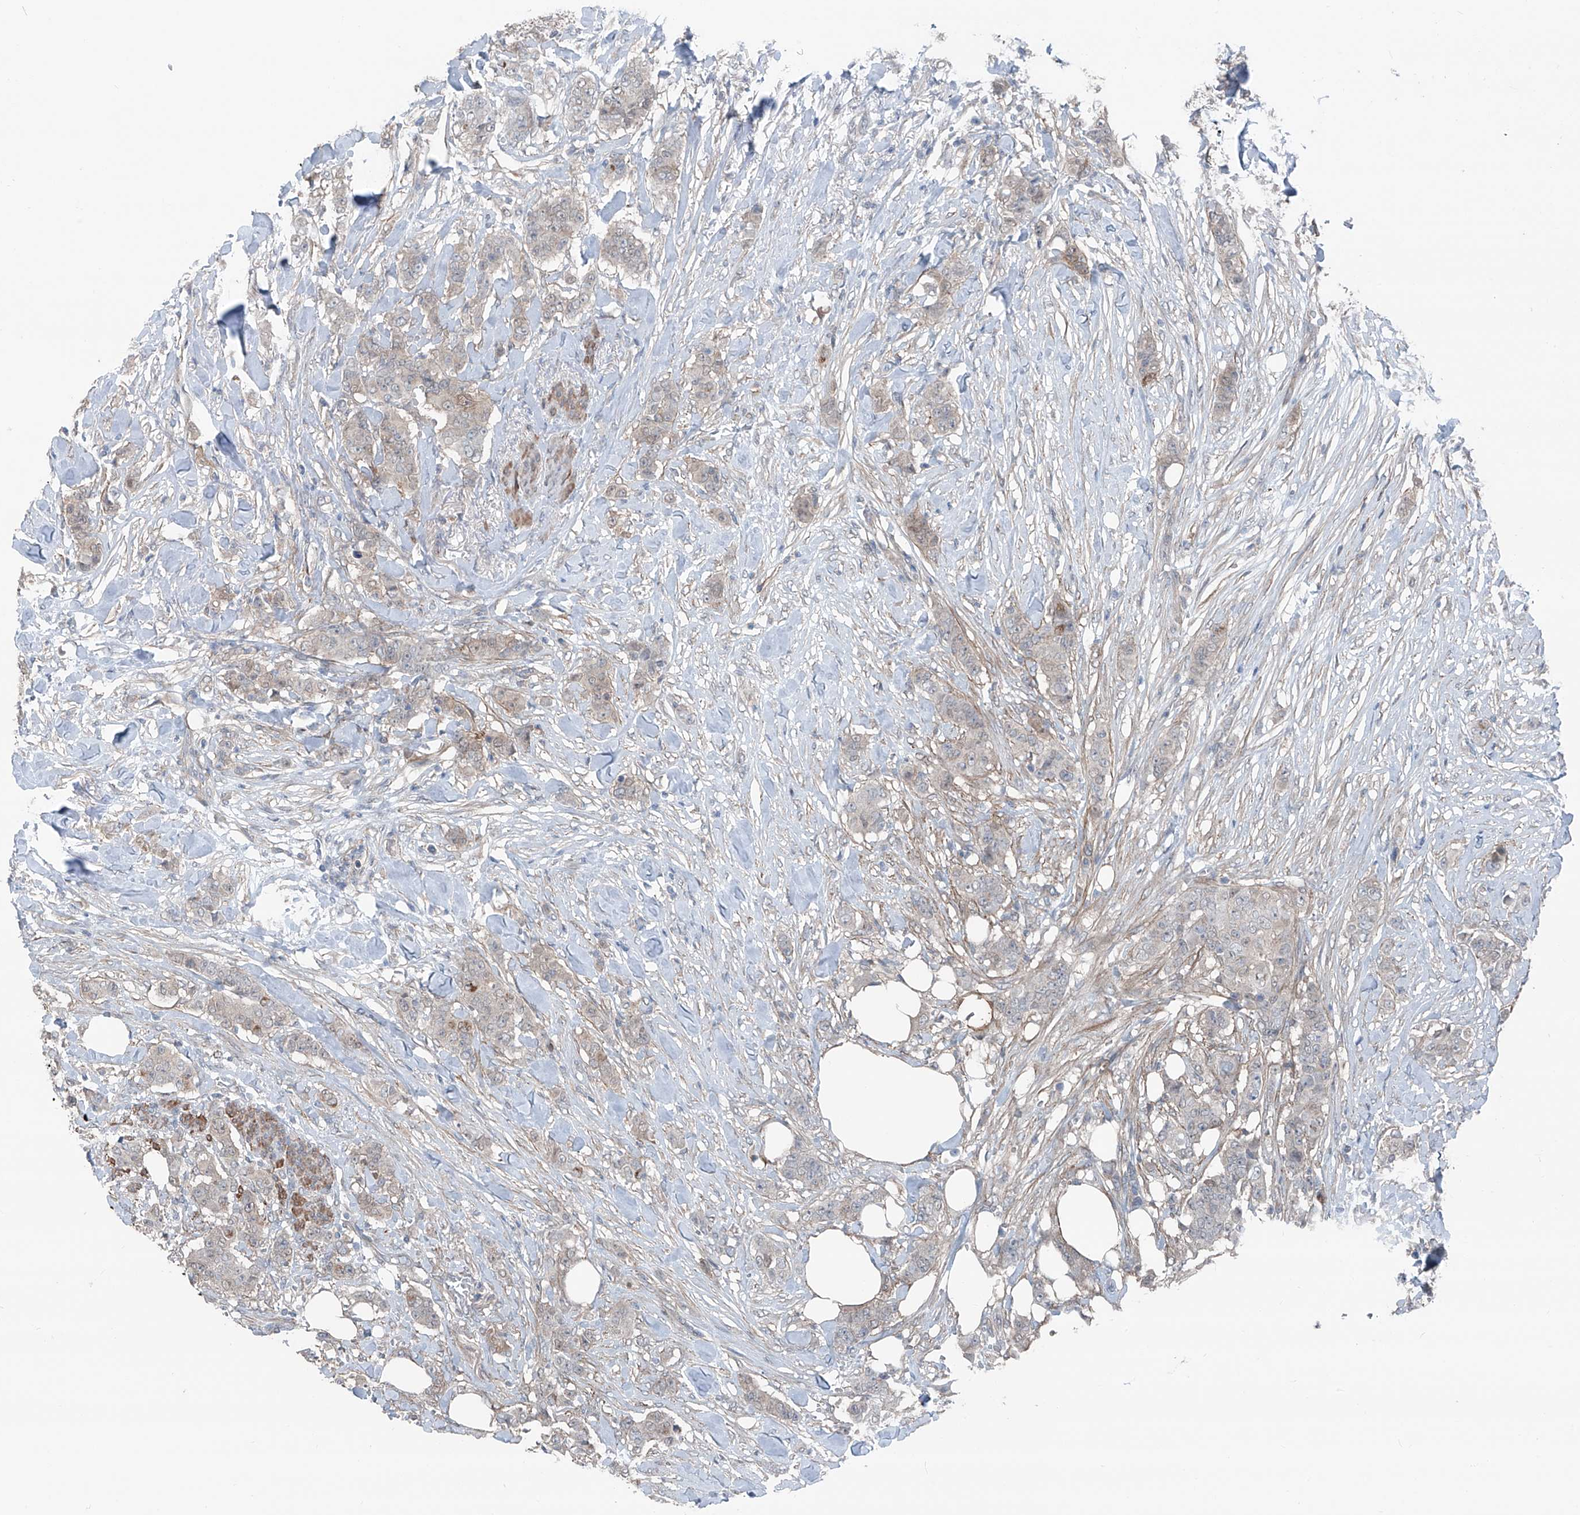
{"staining": {"intensity": "weak", "quantity": "25%-75%", "location": "cytoplasmic/membranous"}, "tissue": "breast cancer", "cell_type": "Tumor cells", "image_type": "cancer", "snomed": [{"axis": "morphology", "description": "Duct carcinoma"}, {"axis": "topography", "description": "Breast"}], "caption": "The immunohistochemical stain shows weak cytoplasmic/membranous expression in tumor cells of breast cancer tissue.", "gene": "HSPB11", "patient": {"sex": "female", "age": 40}}